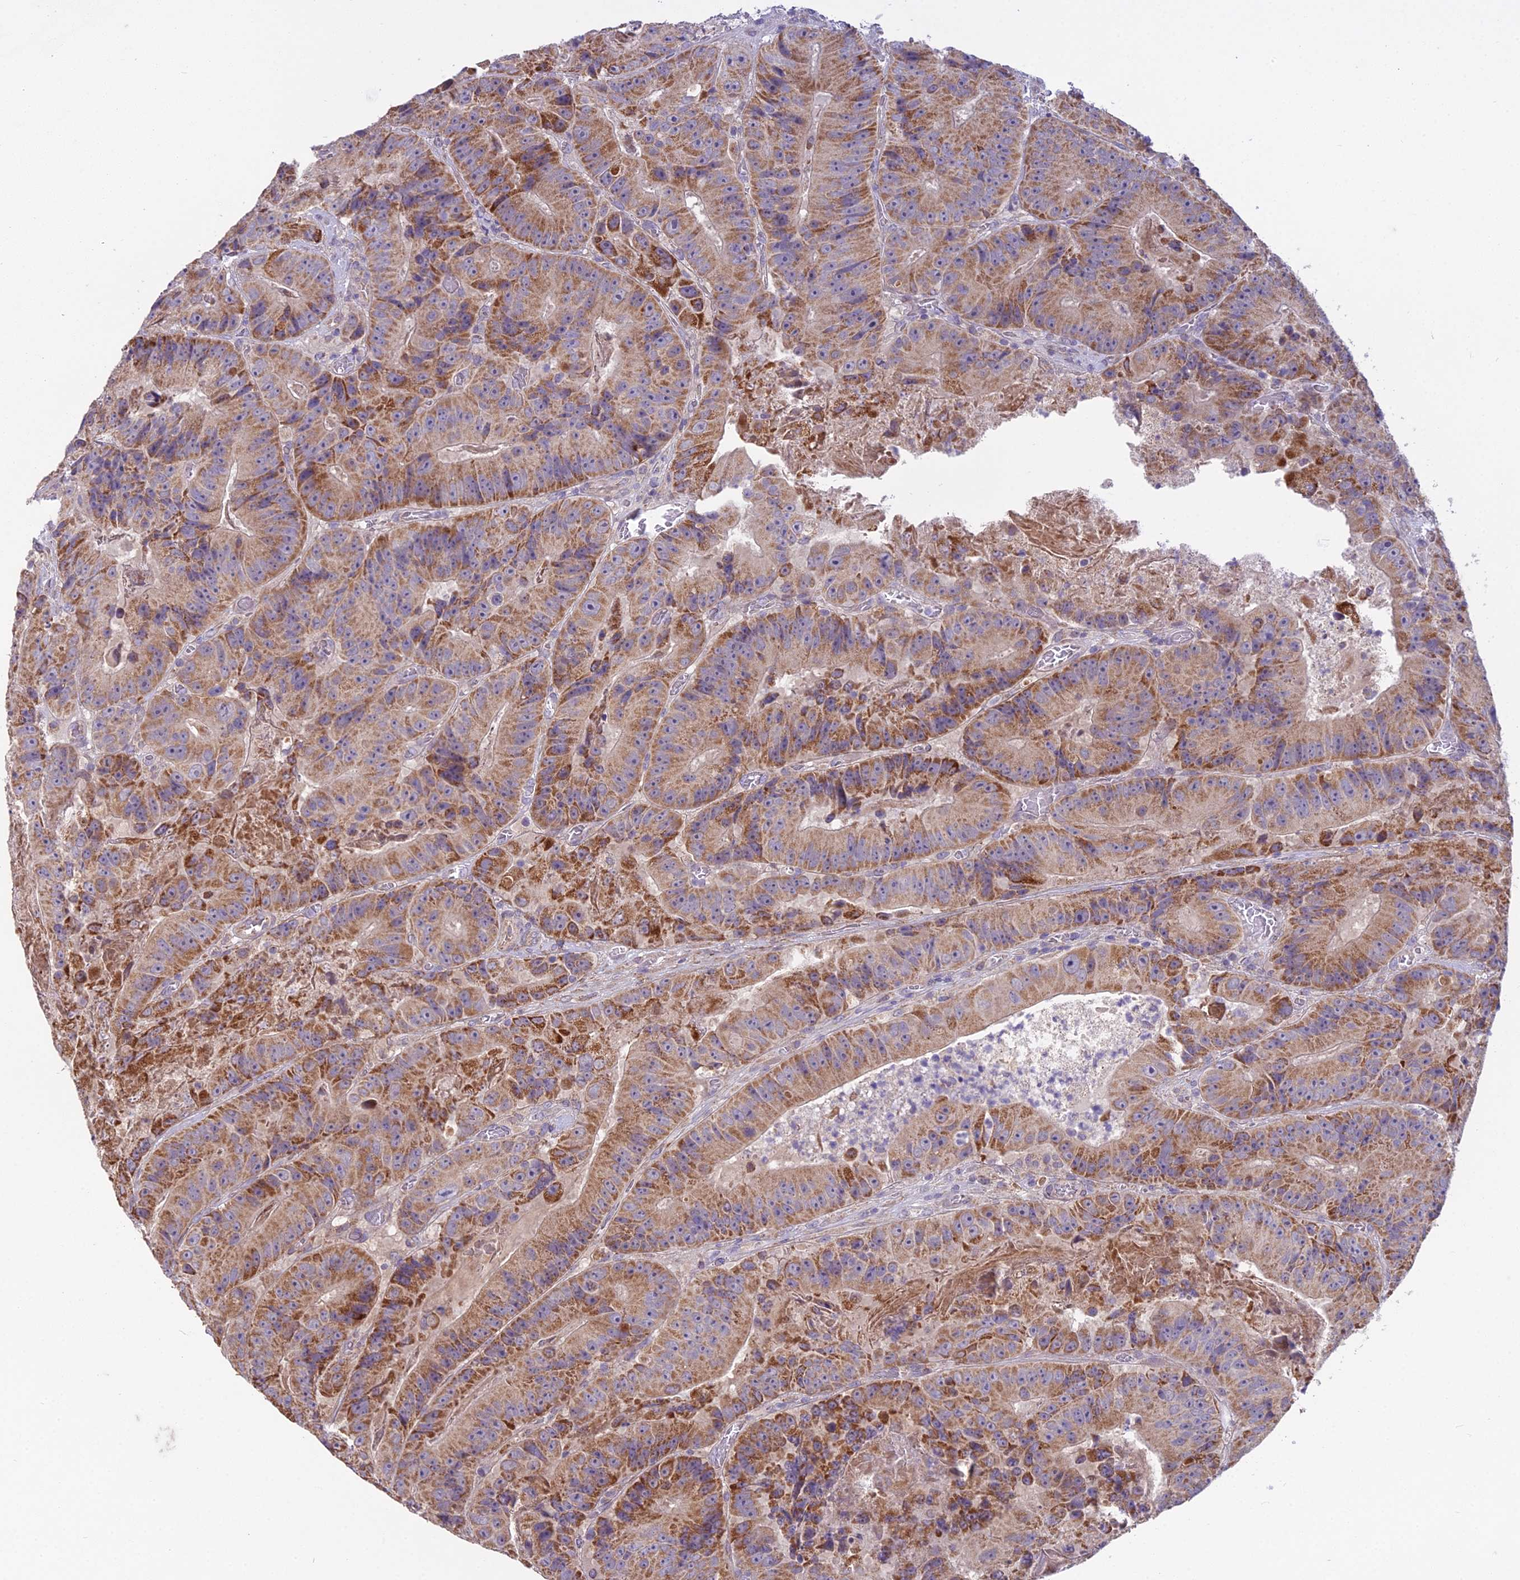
{"staining": {"intensity": "moderate", "quantity": ">75%", "location": "cytoplasmic/membranous"}, "tissue": "colorectal cancer", "cell_type": "Tumor cells", "image_type": "cancer", "snomed": [{"axis": "morphology", "description": "Adenocarcinoma, NOS"}, {"axis": "topography", "description": "Colon"}], "caption": "Moderate cytoplasmic/membranous staining is seen in about >75% of tumor cells in colorectal cancer. Nuclei are stained in blue.", "gene": "DUS2", "patient": {"sex": "female", "age": 86}}